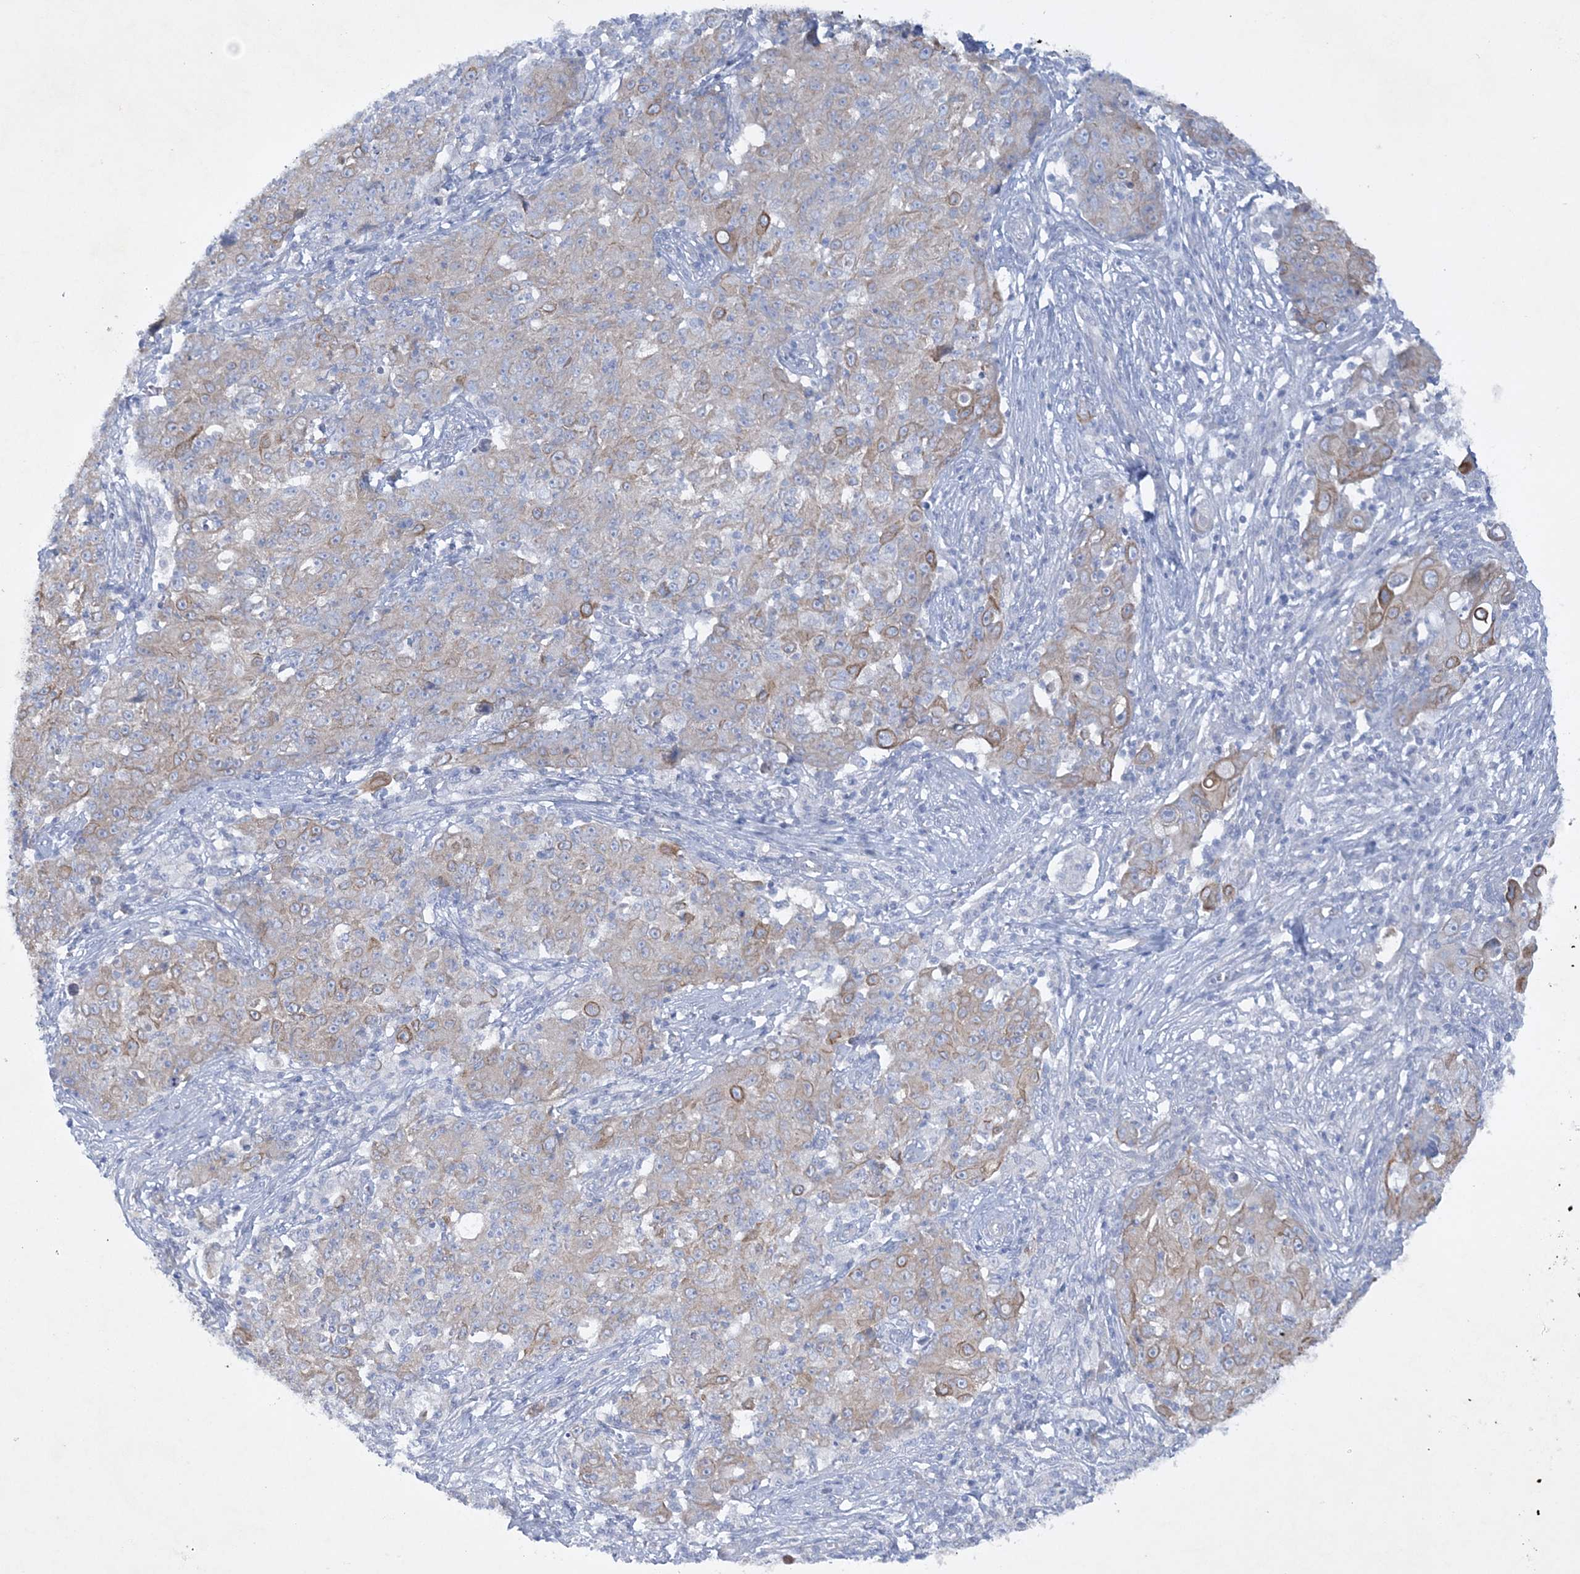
{"staining": {"intensity": "weak", "quantity": "<25%", "location": "cytoplasmic/membranous"}, "tissue": "ovarian cancer", "cell_type": "Tumor cells", "image_type": "cancer", "snomed": [{"axis": "morphology", "description": "Carcinoma, endometroid"}, {"axis": "topography", "description": "Ovary"}], "caption": "IHC histopathology image of human ovarian cancer stained for a protein (brown), which reveals no expression in tumor cells. The staining was performed using DAB to visualize the protein expression in brown, while the nuclei were stained in blue with hematoxylin (Magnification: 20x).", "gene": "FARSB", "patient": {"sex": "female", "age": 42}}